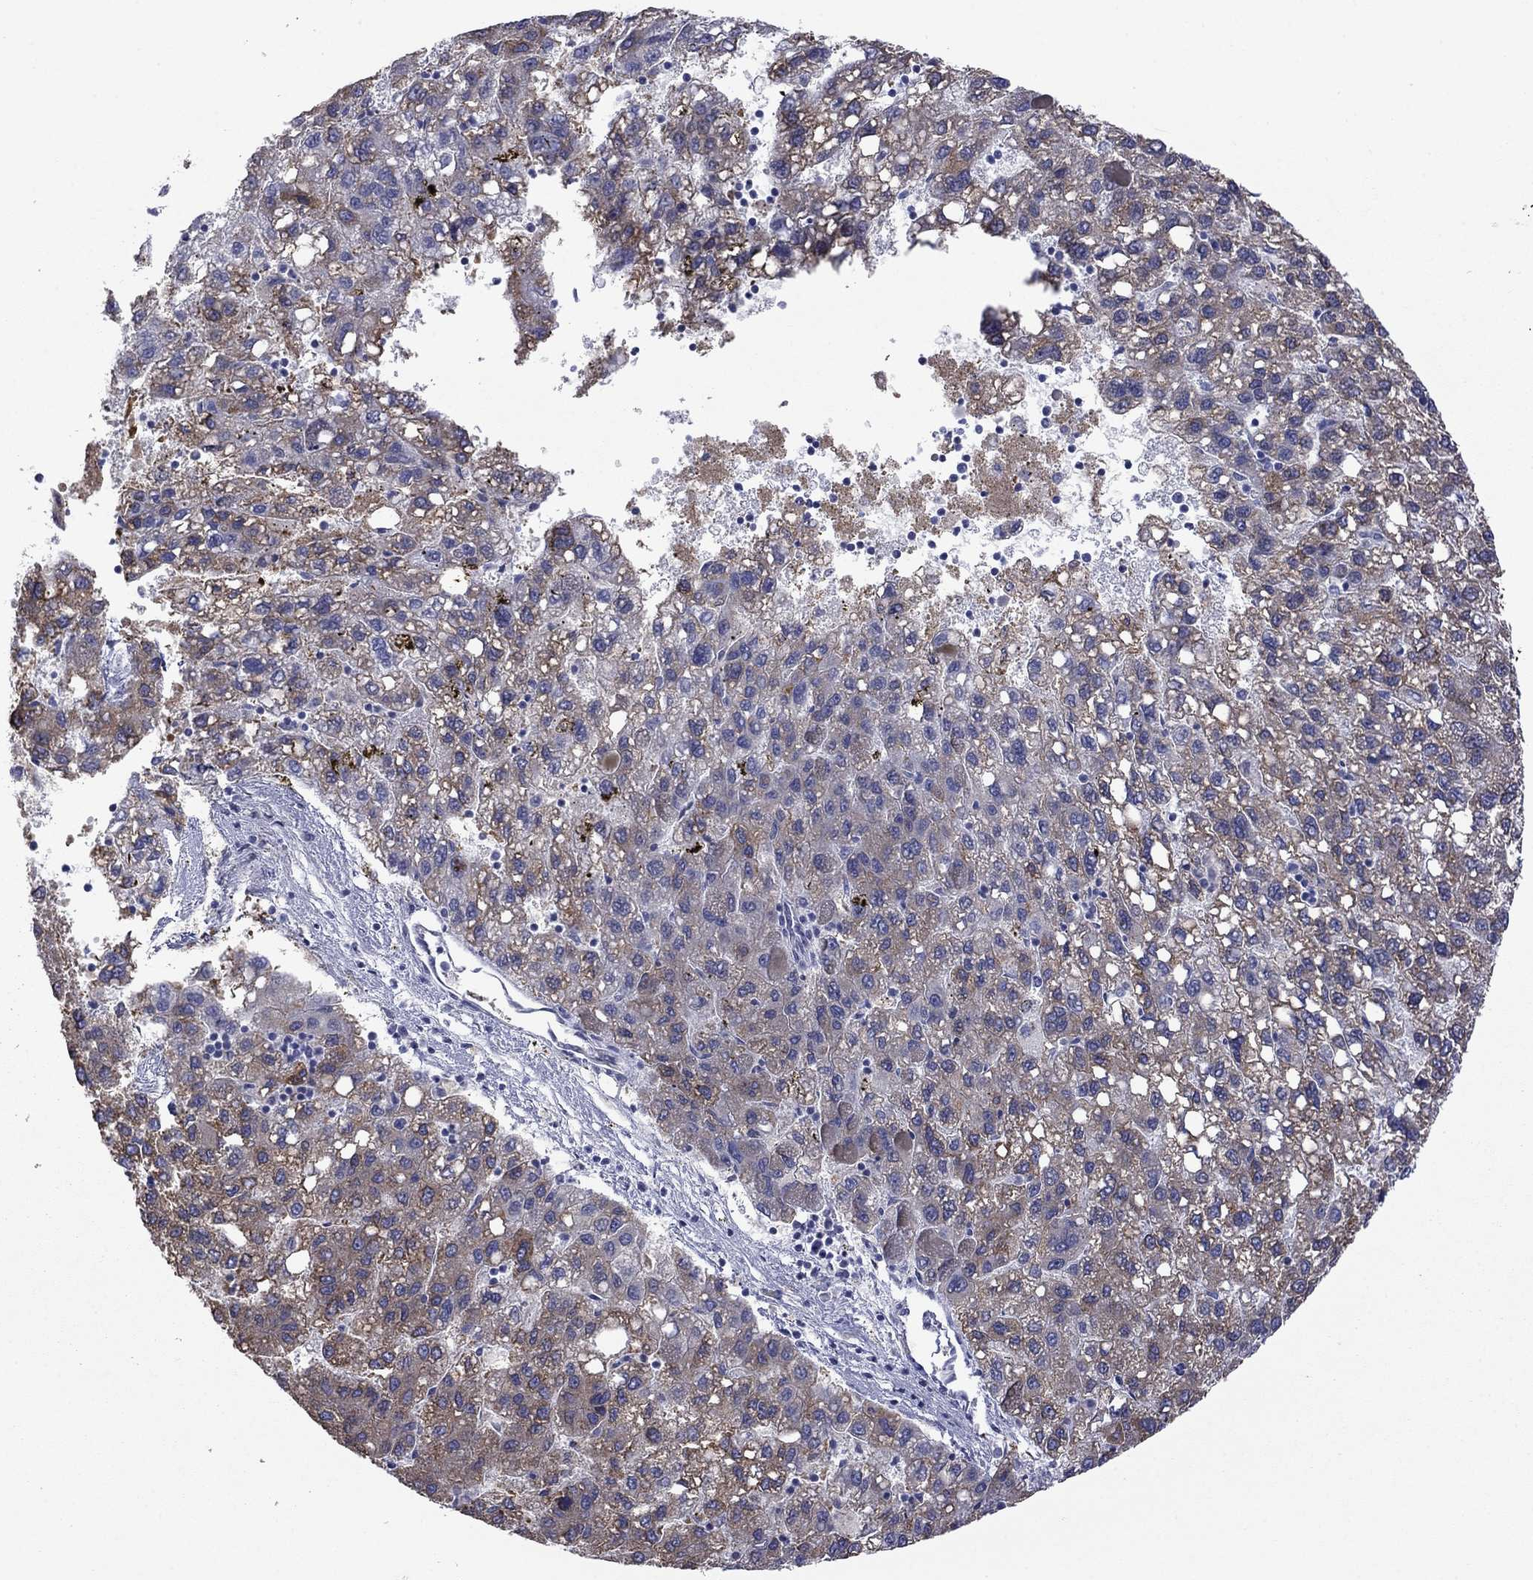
{"staining": {"intensity": "moderate", "quantity": "<25%", "location": "cytoplasmic/membranous"}, "tissue": "liver cancer", "cell_type": "Tumor cells", "image_type": "cancer", "snomed": [{"axis": "morphology", "description": "Carcinoma, Hepatocellular, NOS"}, {"axis": "topography", "description": "Liver"}], "caption": "Immunohistochemistry (IHC) micrograph of neoplastic tissue: human hepatocellular carcinoma (liver) stained using immunohistochemistry (IHC) shows low levels of moderate protein expression localized specifically in the cytoplasmic/membranous of tumor cells, appearing as a cytoplasmic/membranous brown color.", "gene": "TMPRSS11A", "patient": {"sex": "female", "age": 82}}